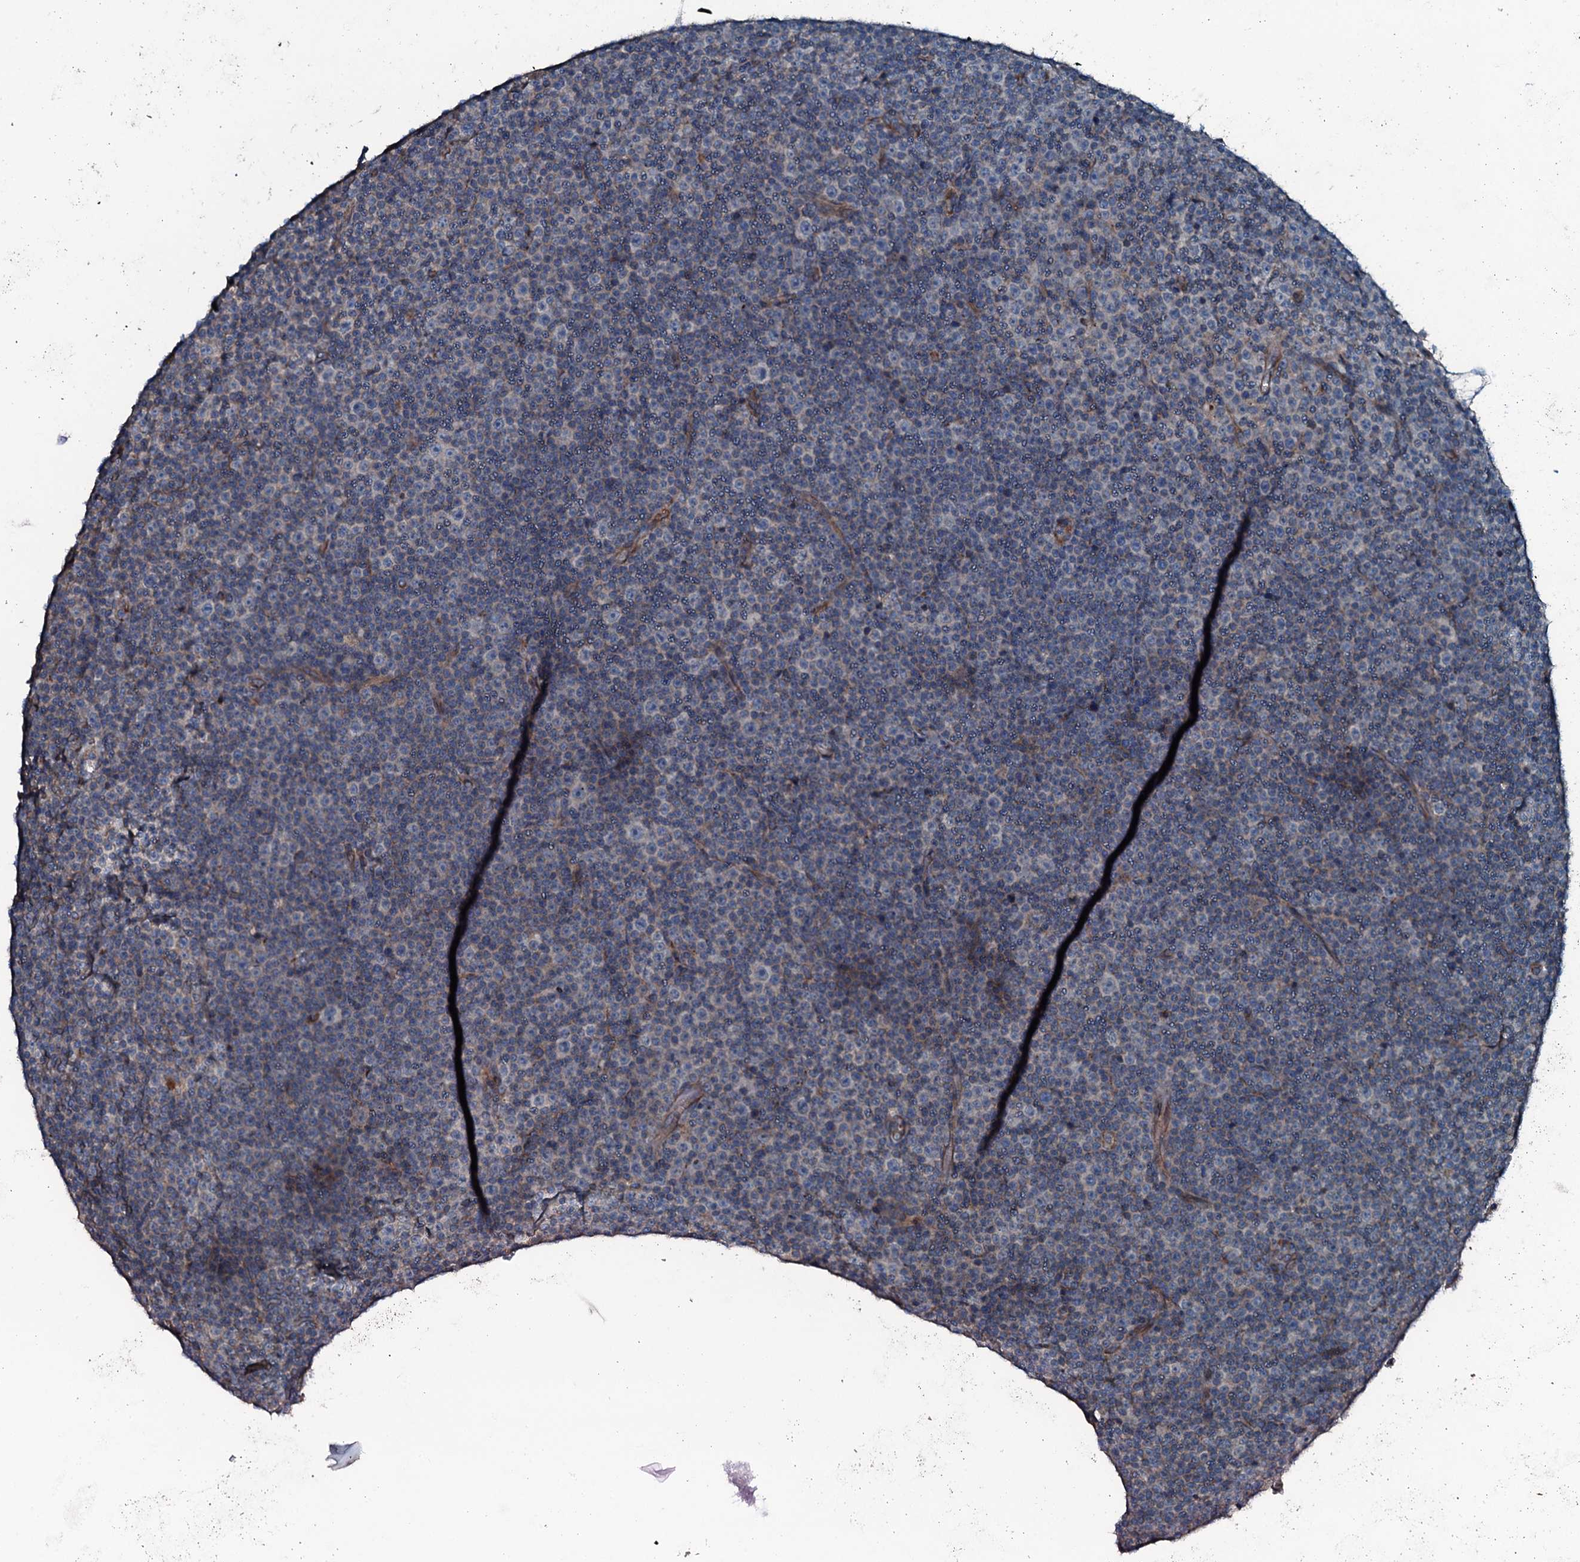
{"staining": {"intensity": "negative", "quantity": "none", "location": "none"}, "tissue": "lymphoma", "cell_type": "Tumor cells", "image_type": "cancer", "snomed": [{"axis": "morphology", "description": "Malignant lymphoma, non-Hodgkin's type, Low grade"}, {"axis": "topography", "description": "Lymph node"}], "caption": "DAB (3,3'-diaminobenzidine) immunohistochemical staining of human lymphoma displays no significant expression in tumor cells. Brightfield microscopy of immunohistochemistry stained with DAB (3,3'-diaminobenzidine) (brown) and hematoxylin (blue), captured at high magnification.", "gene": "TRIM7", "patient": {"sex": "female", "age": 67}}